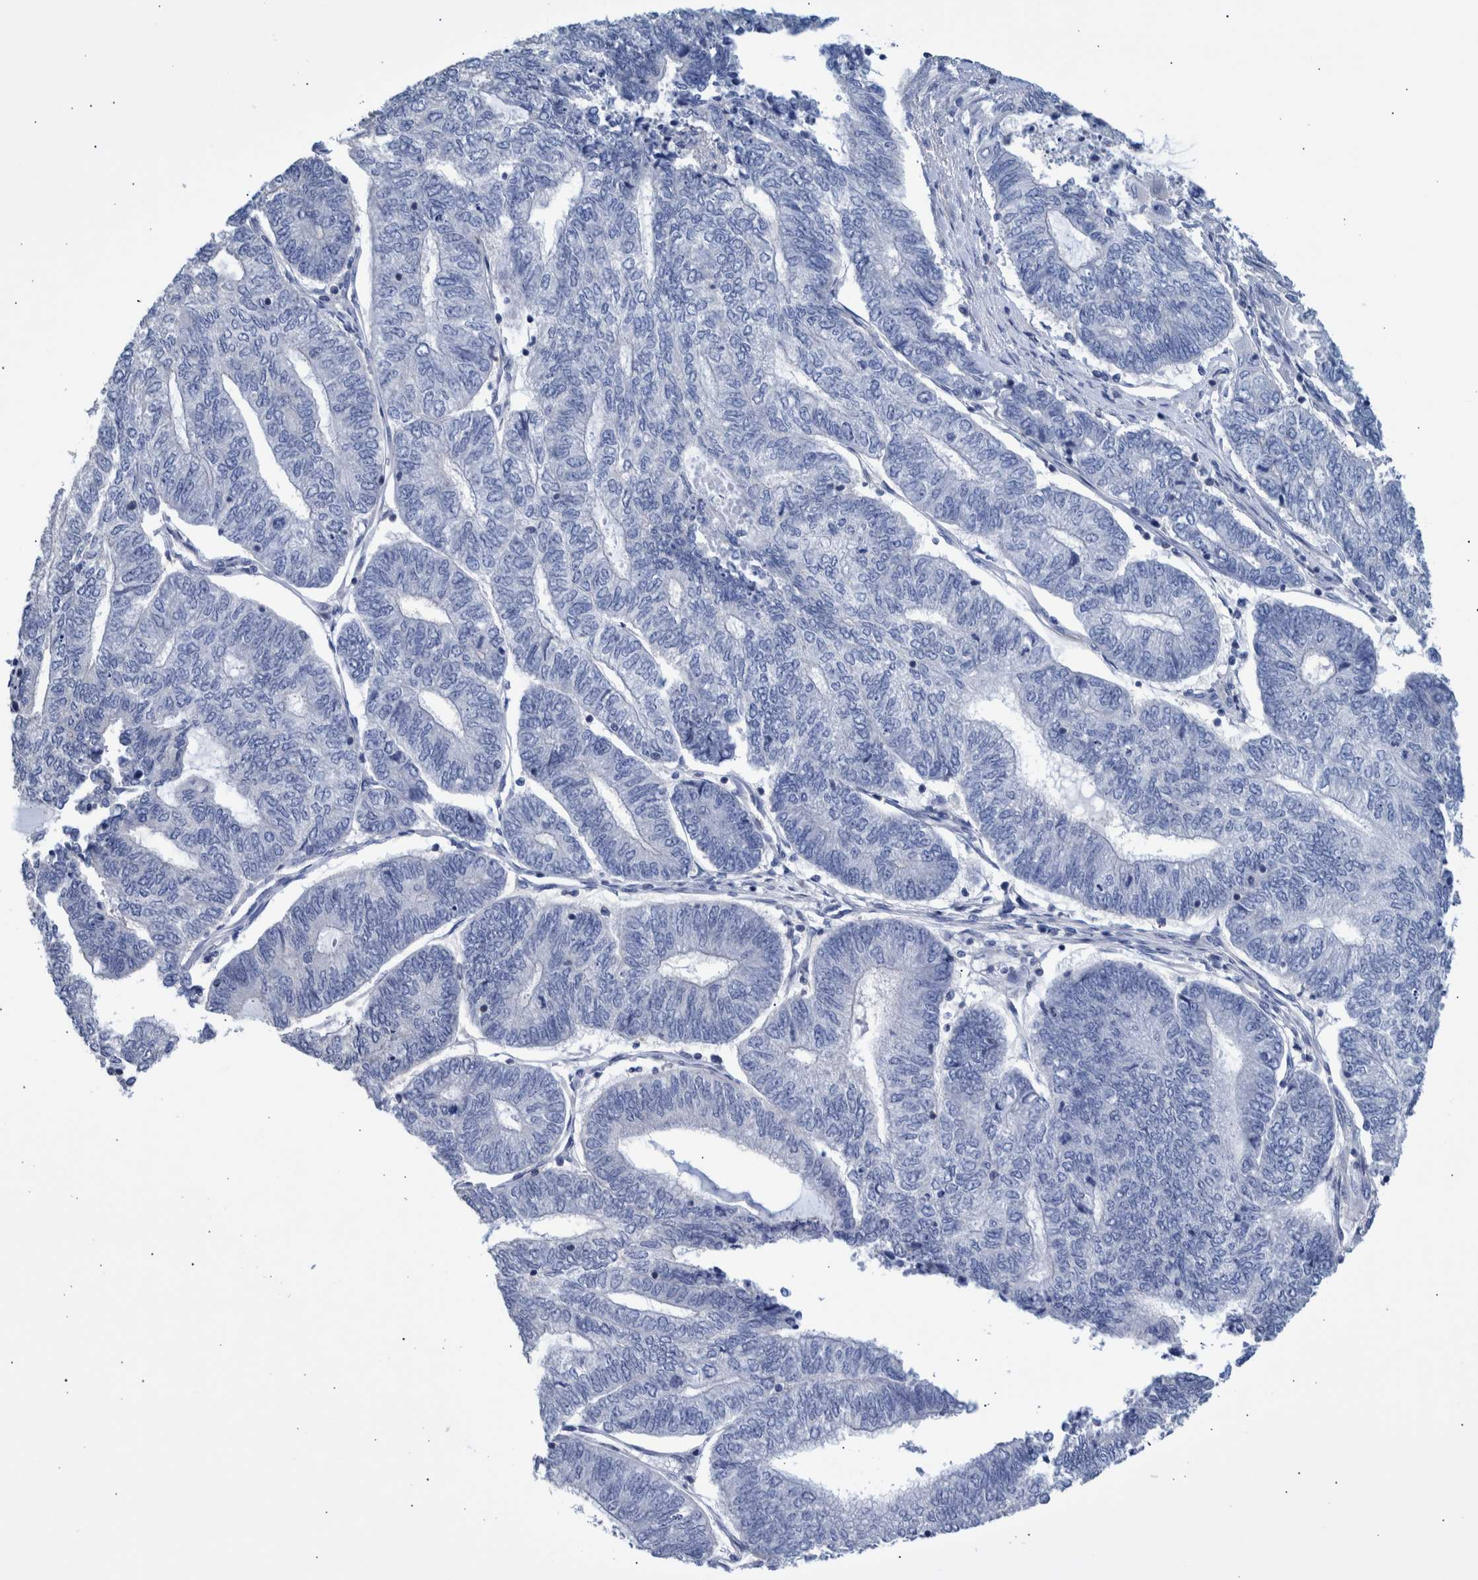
{"staining": {"intensity": "negative", "quantity": "none", "location": "none"}, "tissue": "endometrial cancer", "cell_type": "Tumor cells", "image_type": "cancer", "snomed": [{"axis": "morphology", "description": "Adenocarcinoma, NOS"}, {"axis": "topography", "description": "Uterus"}, {"axis": "topography", "description": "Endometrium"}], "caption": "Immunohistochemistry micrograph of neoplastic tissue: human adenocarcinoma (endometrial) stained with DAB (3,3'-diaminobenzidine) shows no significant protein positivity in tumor cells.", "gene": "PPP3CC", "patient": {"sex": "female", "age": 70}}